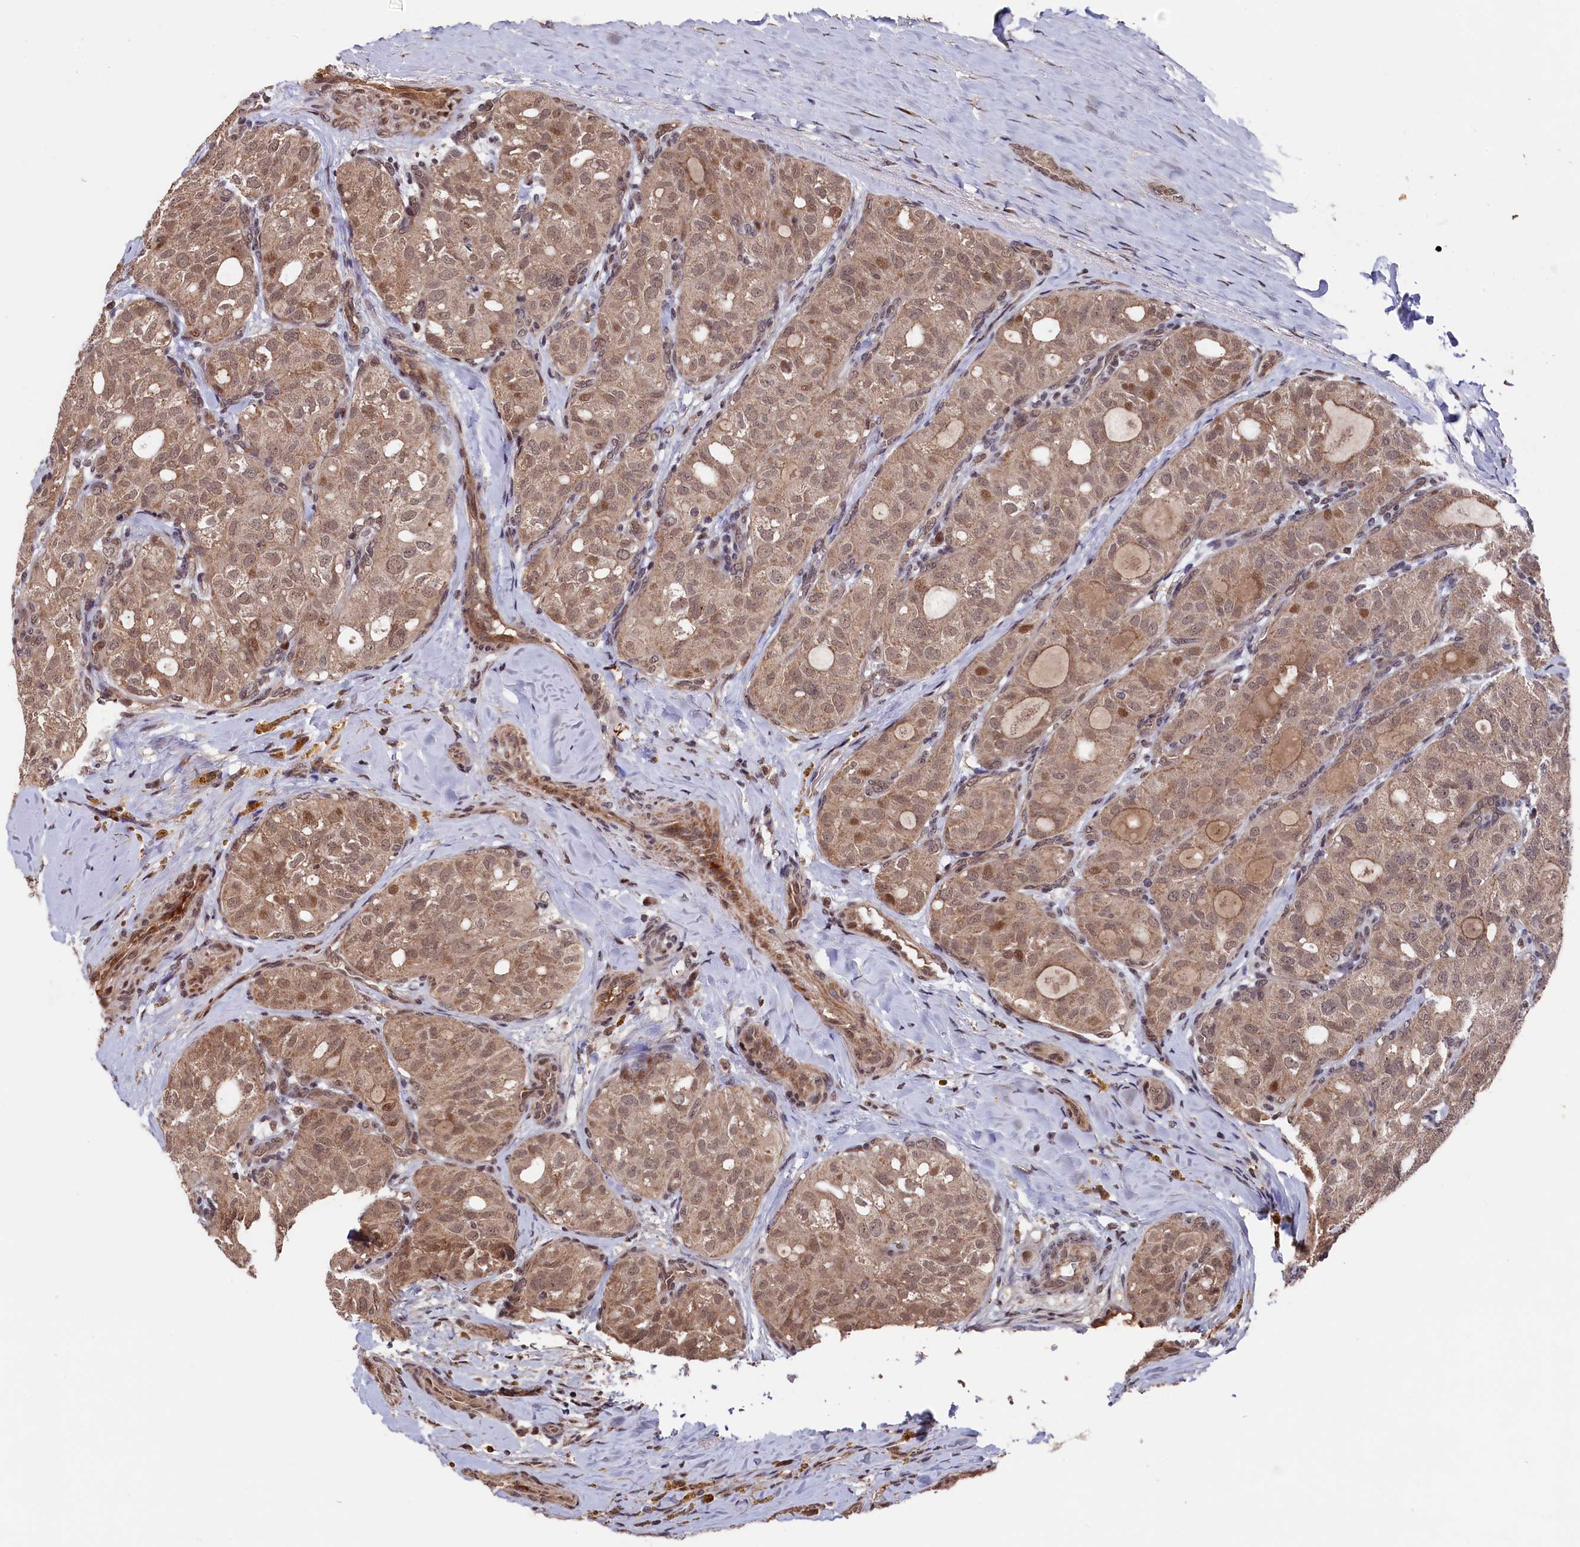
{"staining": {"intensity": "moderate", "quantity": ">75%", "location": "cytoplasmic/membranous,nuclear"}, "tissue": "thyroid cancer", "cell_type": "Tumor cells", "image_type": "cancer", "snomed": [{"axis": "morphology", "description": "Follicular adenoma carcinoma, NOS"}, {"axis": "topography", "description": "Thyroid gland"}], "caption": "Follicular adenoma carcinoma (thyroid) stained for a protein shows moderate cytoplasmic/membranous and nuclear positivity in tumor cells.", "gene": "CLPX", "patient": {"sex": "male", "age": 75}}